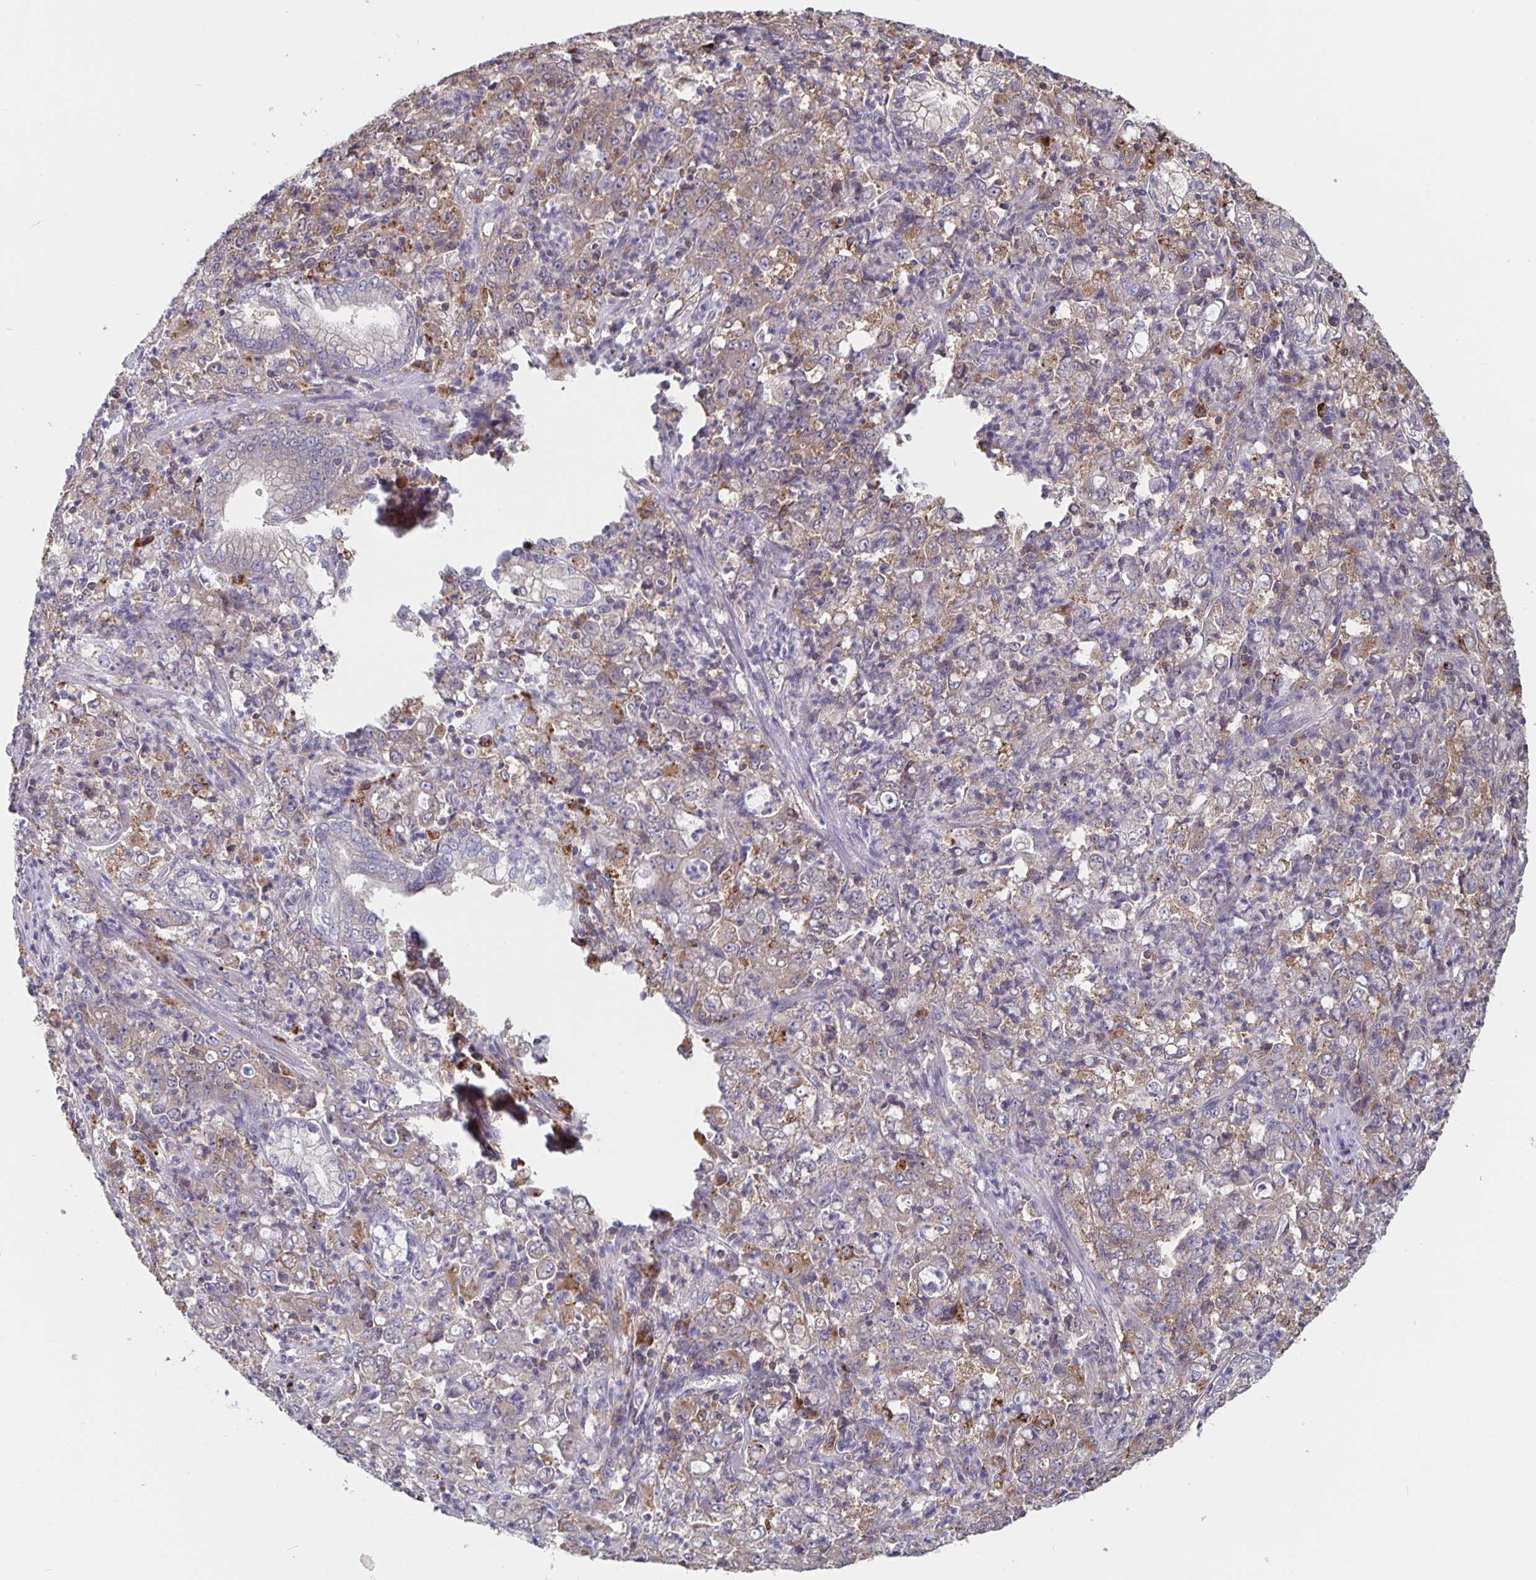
{"staining": {"intensity": "weak", "quantity": ">75%", "location": "cytoplasmic/membranous"}, "tissue": "stomach cancer", "cell_type": "Tumor cells", "image_type": "cancer", "snomed": [{"axis": "morphology", "description": "Adenocarcinoma, NOS"}, {"axis": "topography", "description": "Stomach, lower"}], "caption": "Human stomach cancer stained with a protein marker displays weak staining in tumor cells.", "gene": "FEM1C", "patient": {"sex": "female", "age": 71}}